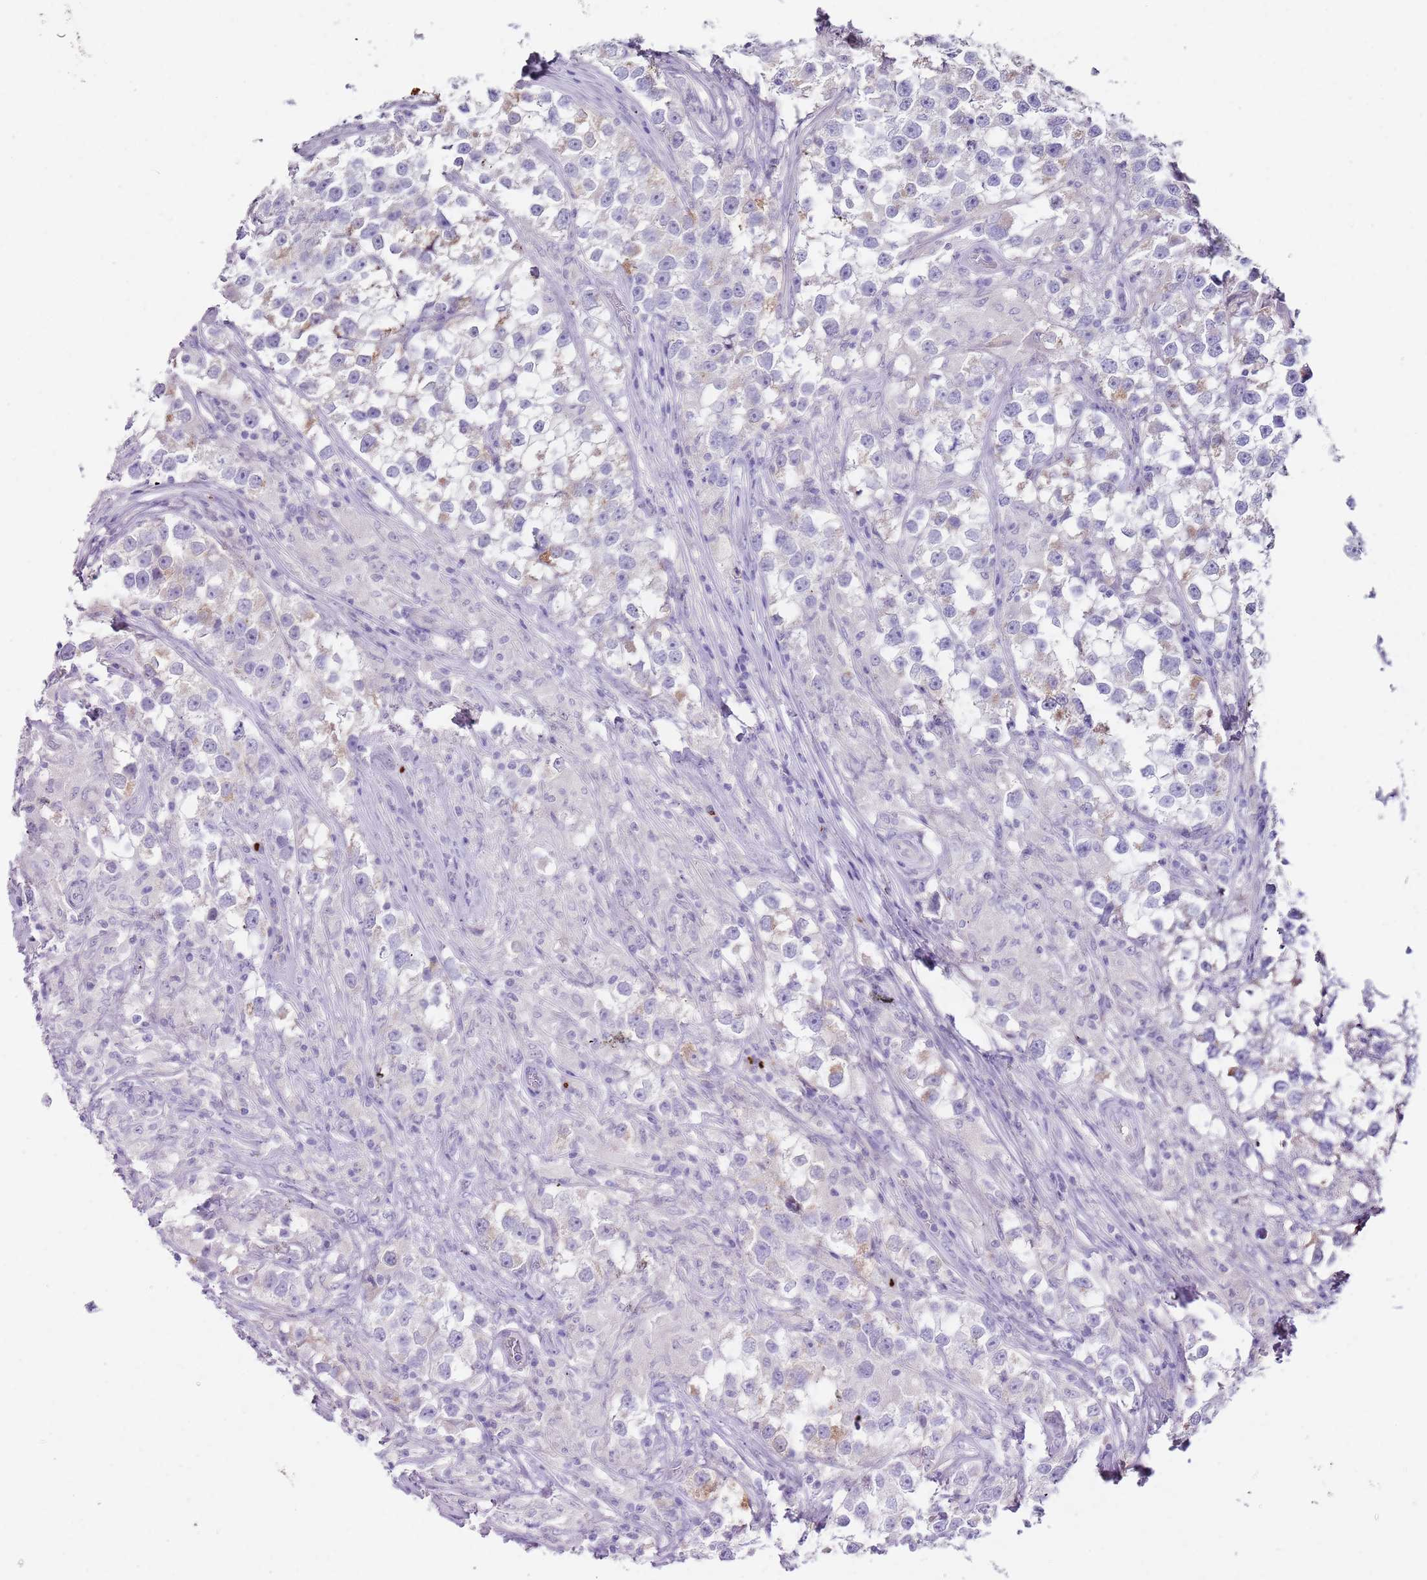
{"staining": {"intensity": "negative", "quantity": "none", "location": "none"}, "tissue": "testis cancer", "cell_type": "Tumor cells", "image_type": "cancer", "snomed": [{"axis": "morphology", "description": "Seminoma, NOS"}, {"axis": "topography", "description": "Testis"}], "caption": "This is an immunohistochemistry photomicrograph of human testis cancer. There is no expression in tumor cells.", "gene": "C2CD3", "patient": {"sex": "male", "age": 46}}